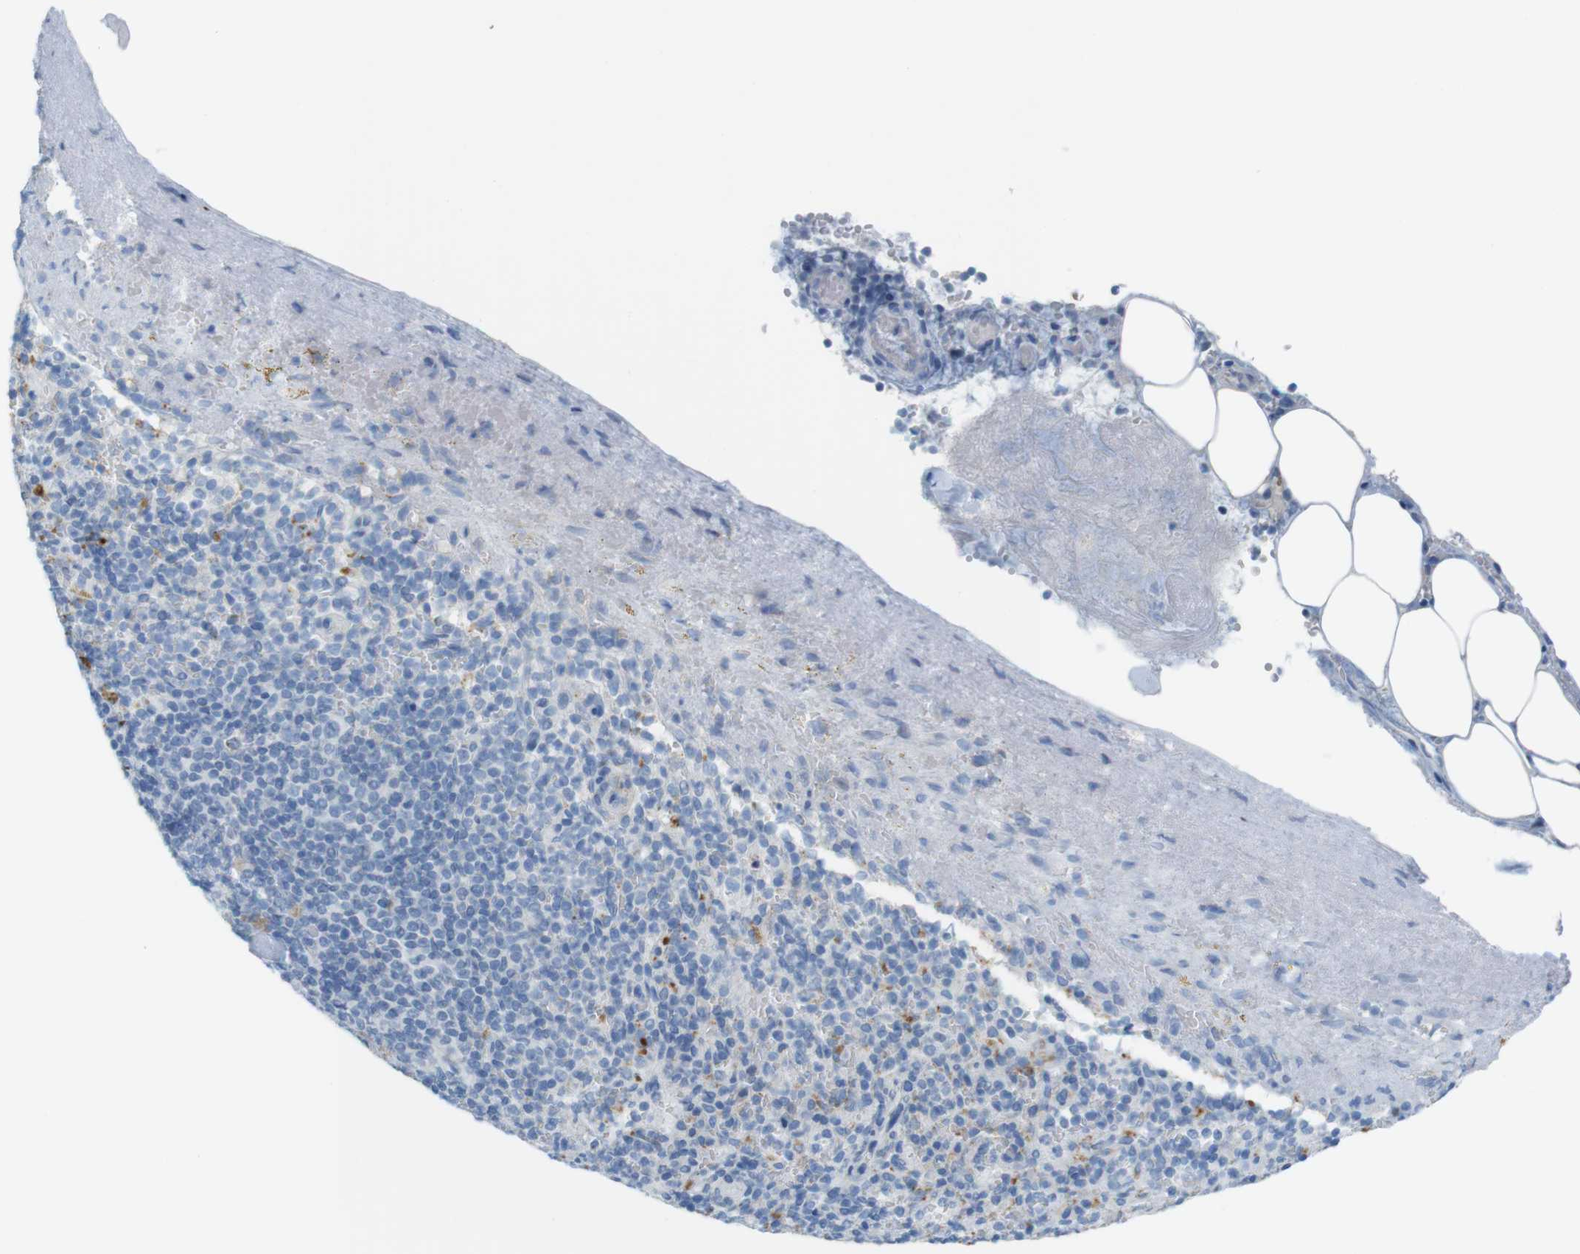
{"staining": {"intensity": "strong", "quantity": "<25%", "location": "cytoplasmic/membranous"}, "tissue": "spleen", "cell_type": "Cells in red pulp", "image_type": "normal", "snomed": [{"axis": "morphology", "description": "Normal tissue, NOS"}, {"axis": "topography", "description": "Spleen"}], "caption": "This image reveals unremarkable spleen stained with immunohistochemistry to label a protein in brown. The cytoplasmic/membranous of cells in red pulp show strong positivity for the protein. Nuclei are counter-stained blue.", "gene": "YIPF1", "patient": {"sex": "female", "age": 74}}